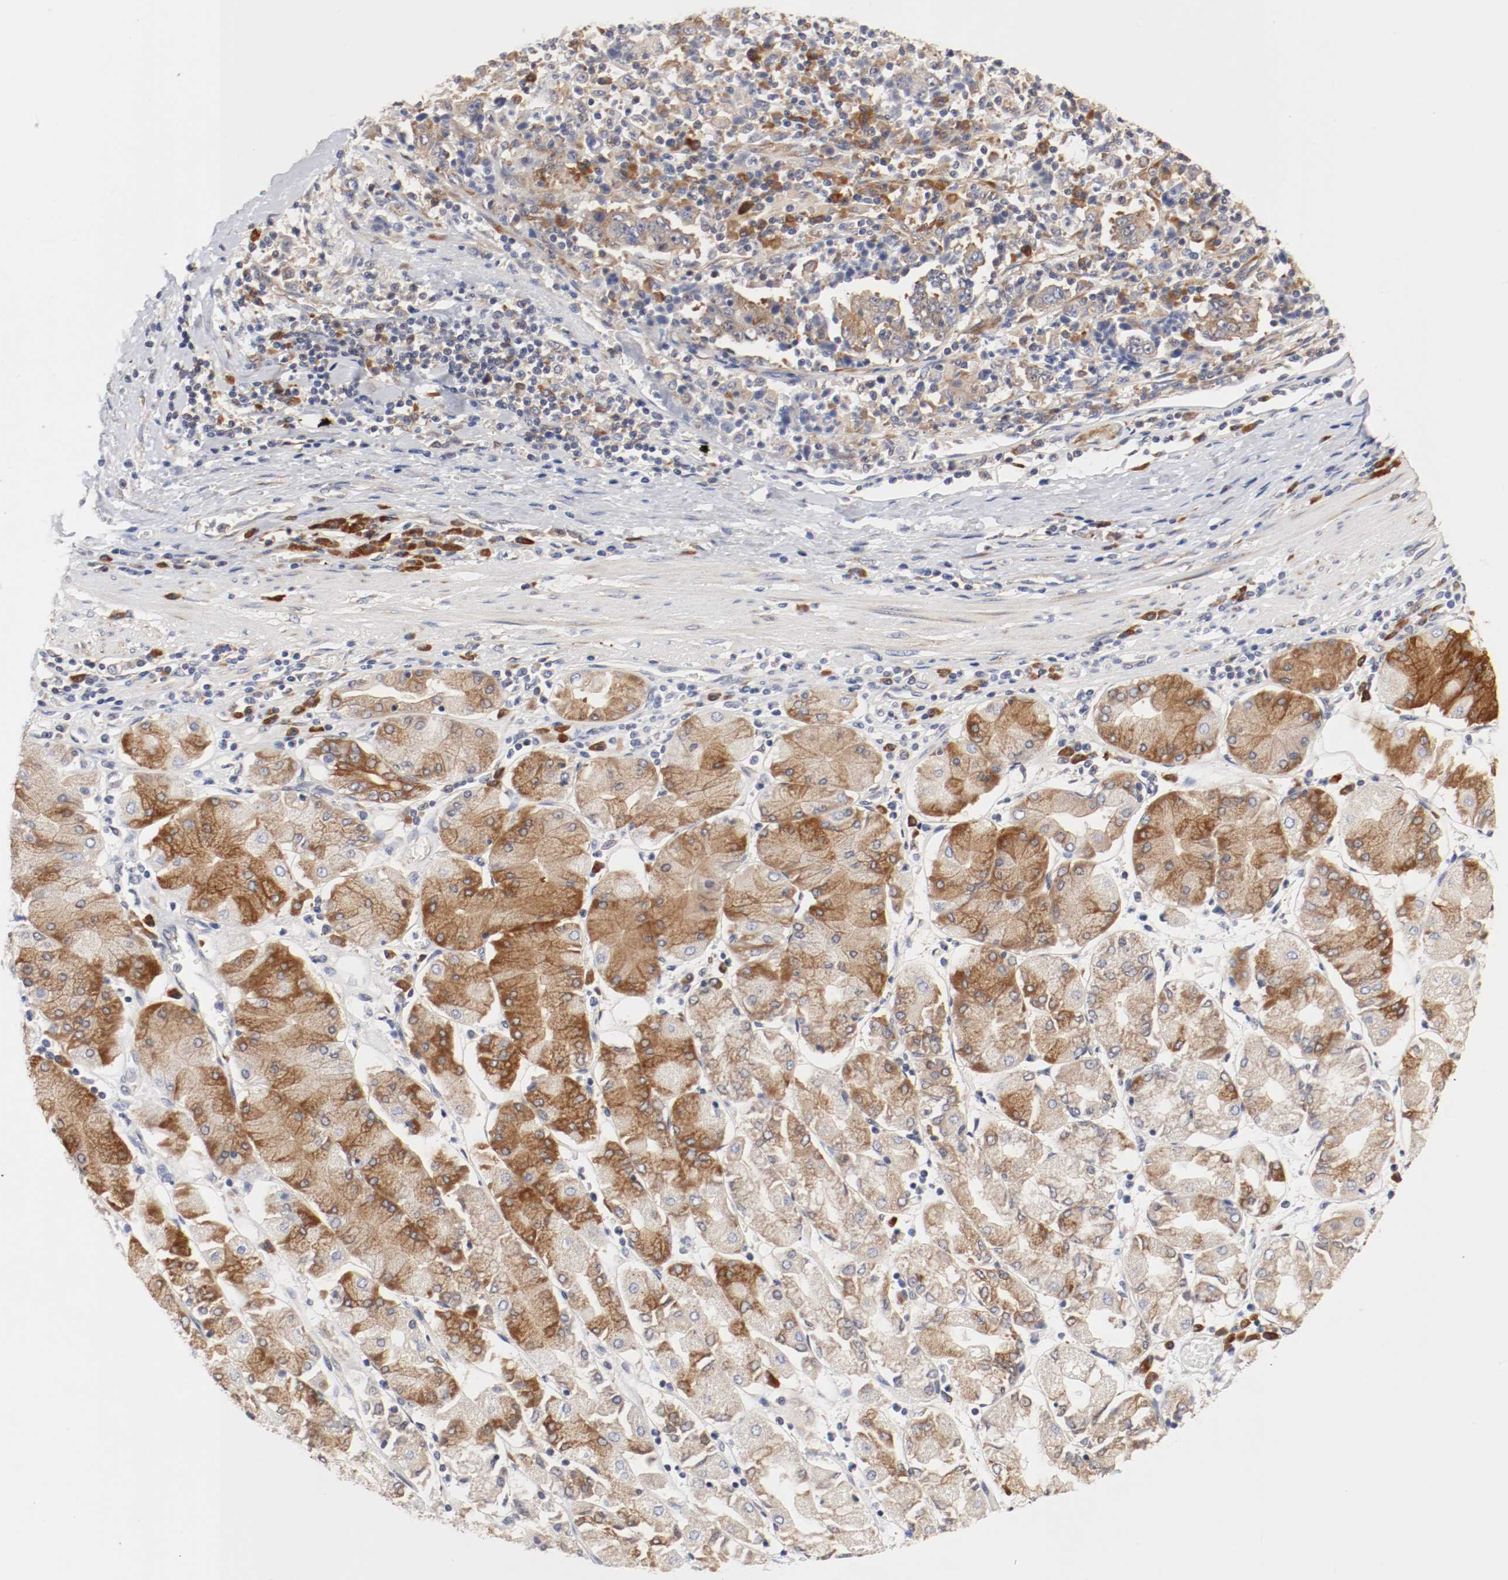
{"staining": {"intensity": "moderate", "quantity": "25%-75%", "location": "cytoplasmic/membranous"}, "tissue": "stomach cancer", "cell_type": "Tumor cells", "image_type": "cancer", "snomed": [{"axis": "morphology", "description": "Normal tissue, NOS"}, {"axis": "morphology", "description": "Adenocarcinoma, NOS"}, {"axis": "topography", "description": "Stomach, upper"}, {"axis": "topography", "description": "Stomach"}], "caption": "Brown immunohistochemical staining in stomach adenocarcinoma exhibits moderate cytoplasmic/membranous staining in about 25%-75% of tumor cells.", "gene": "FKBP3", "patient": {"sex": "male", "age": 59}}